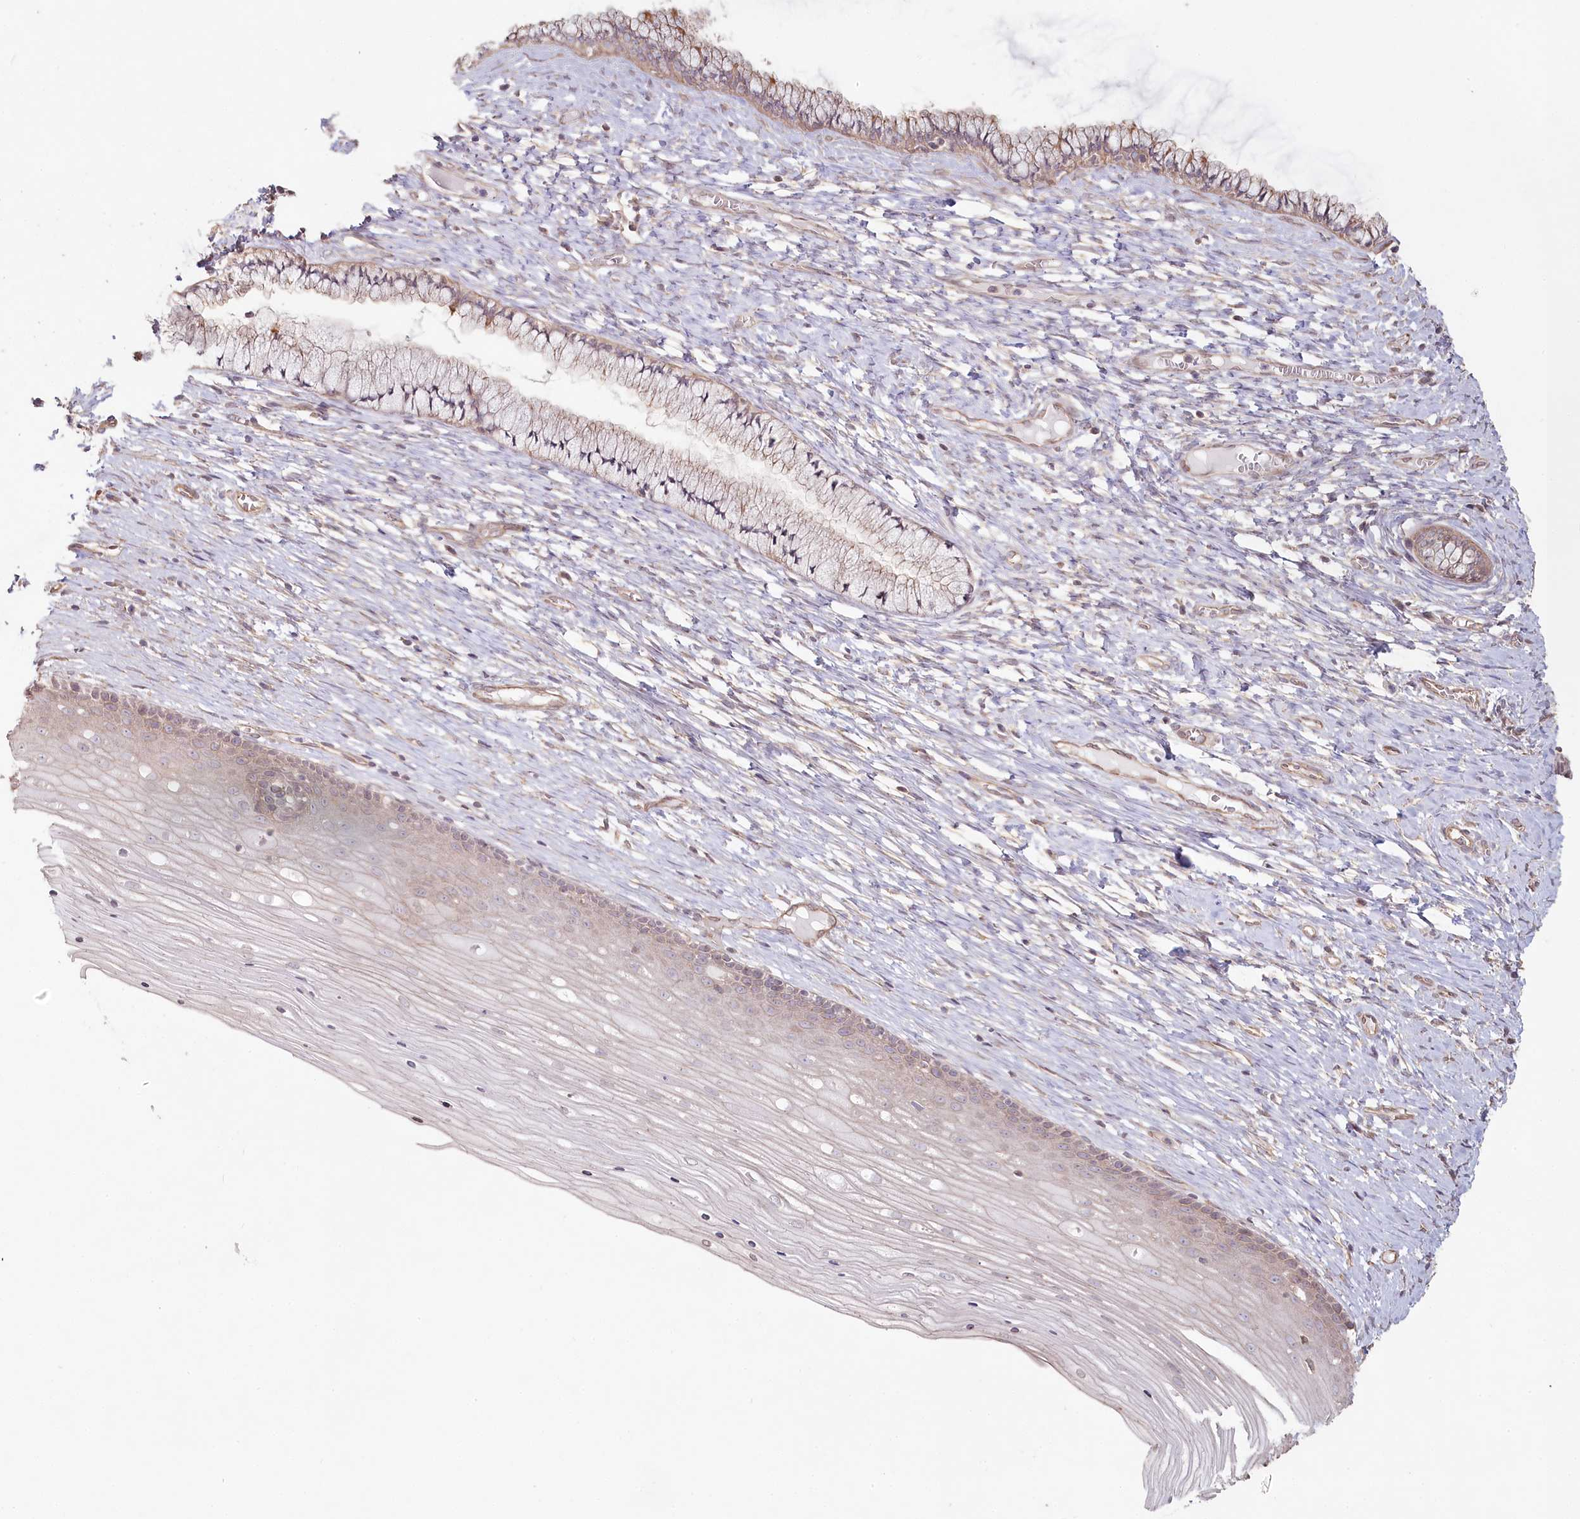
{"staining": {"intensity": "weak", "quantity": "25%-75%", "location": "cytoplasmic/membranous"}, "tissue": "cervix", "cell_type": "Glandular cells", "image_type": "normal", "snomed": [{"axis": "morphology", "description": "Normal tissue, NOS"}, {"axis": "topography", "description": "Cervix"}], "caption": "IHC (DAB) staining of unremarkable human cervix displays weak cytoplasmic/membranous protein staining in approximately 25%-75% of glandular cells. (IHC, brightfield microscopy, high magnification).", "gene": "TCHP", "patient": {"sex": "female", "age": 42}}